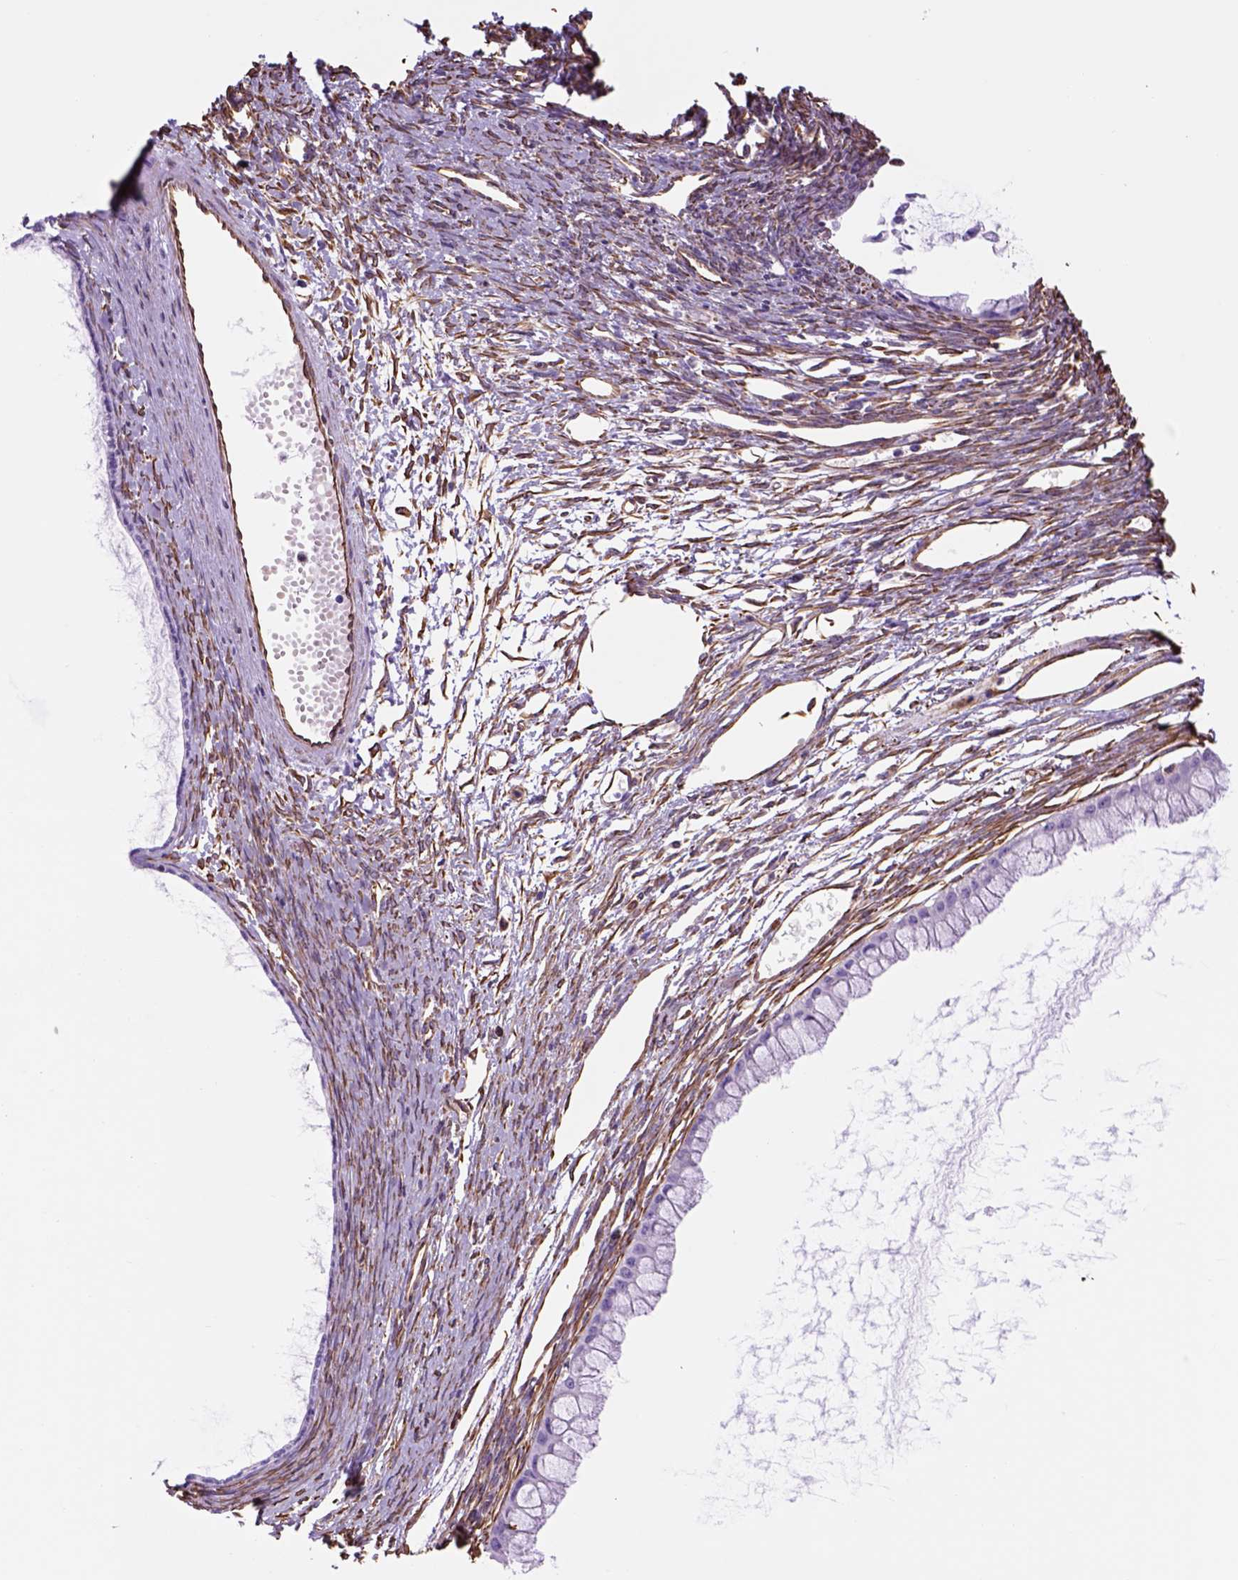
{"staining": {"intensity": "negative", "quantity": "none", "location": "none"}, "tissue": "ovarian cancer", "cell_type": "Tumor cells", "image_type": "cancer", "snomed": [{"axis": "morphology", "description": "Cystadenocarcinoma, mucinous, NOS"}, {"axis": "topography", "description": "Ovary"}], "caption": "Tumor cells are negative for protein expression in human ovarian cancer (mucinous cystadenocarcinoma). The staining is performed using DAB brown chromogen with nuclei counter-stained in using hematoxylin.", "gene": "ZZZ3", "patient": {"sex": "female", "age": 41}}